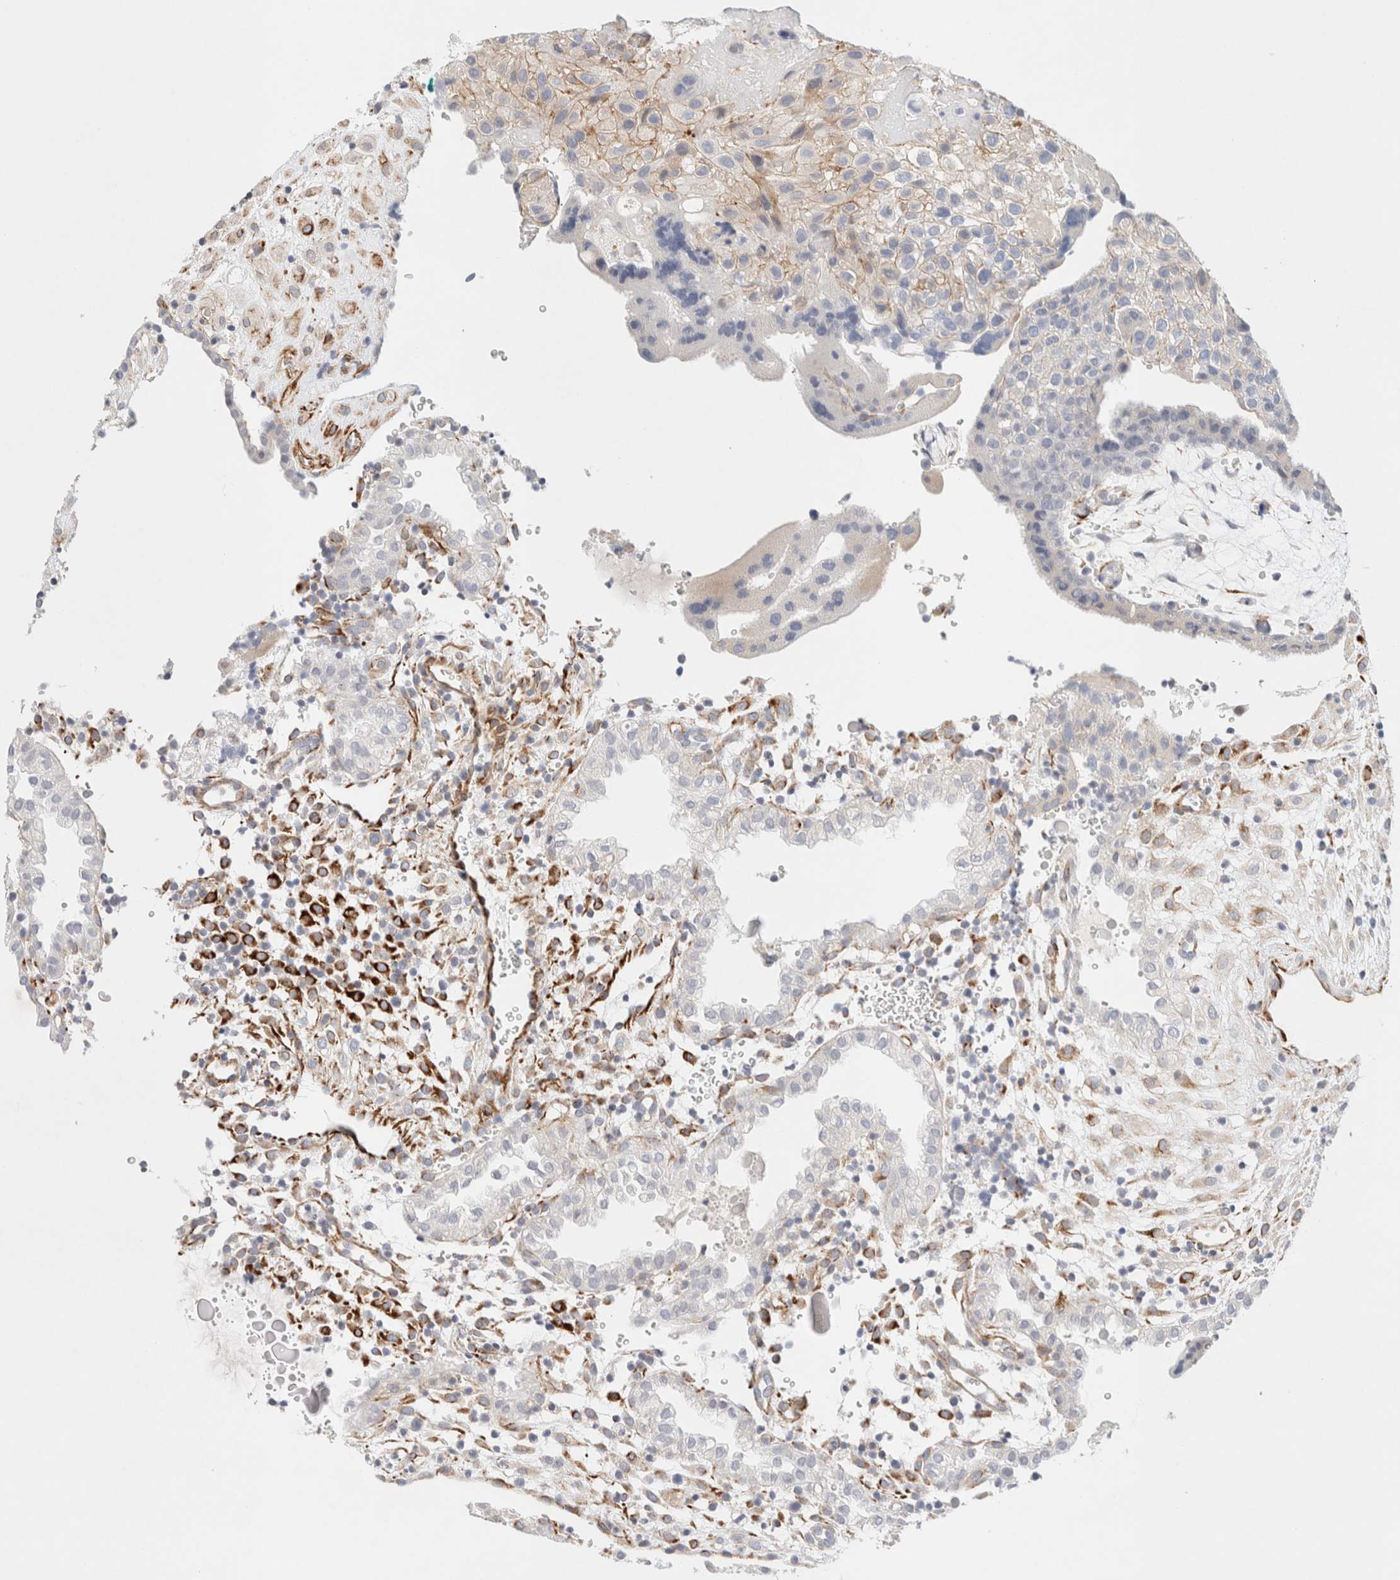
{"staining": {"intensity": "negative", "quantity": "none", "location": "none"}, "tissue": "placenta", "cell_type": "Decidual cells", "image_type": "normal", "snomed": [{"axis": "morphology", "description": "Normal tissue, NOS"}, {"axis": "topography", "description": "Placenta"}], "caption": "High power microscopy micrograph of an IHC image of unremarkable placenta, revealing no significant positivity in decidual cells.", "gene": "SLC25A48", "patient": {"sex": "female", "age": 18}}